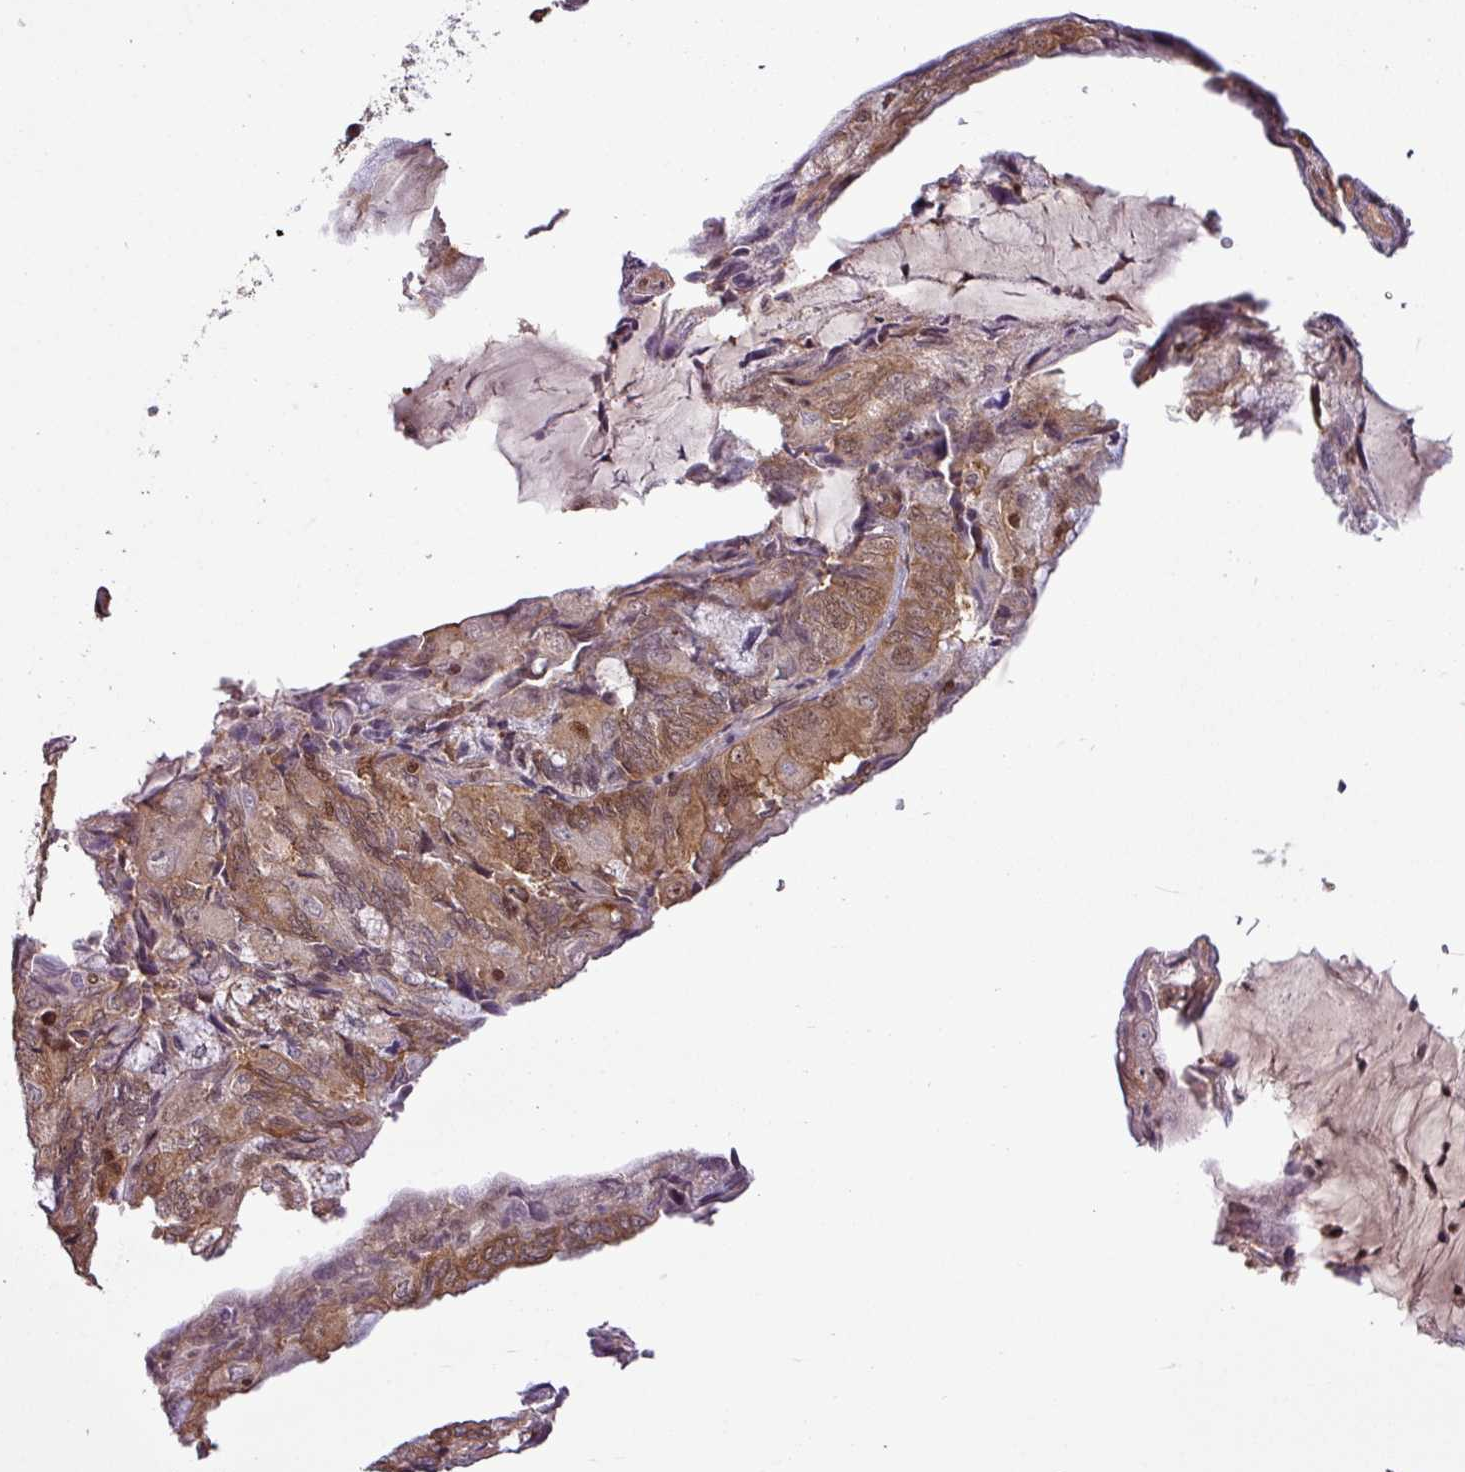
{"staining": {"intensity": "moderate", "quantity": ">75%", "location": "cytoplasmic/membranous,nuclear"}, "tissue": "endometrial cancer", "cell_type": "Tumor cells", "image_type": "cancer", "snomed": [{"axis": "morphology", "description": "Adenocarcinoma, NOS"}, {"axis": "topography", "description": "Endometrium"}], "caption": "Immunohistochemistry (IHC) (DAB) staining of endometrial cancer (adenocarcinoma) exhibits moderate cytoplasmic/membranous and nuclear protein staining in about >75% of tumor cells.", "gene": "ITPKC", "patient": {"sex": "female", "age": 81}}